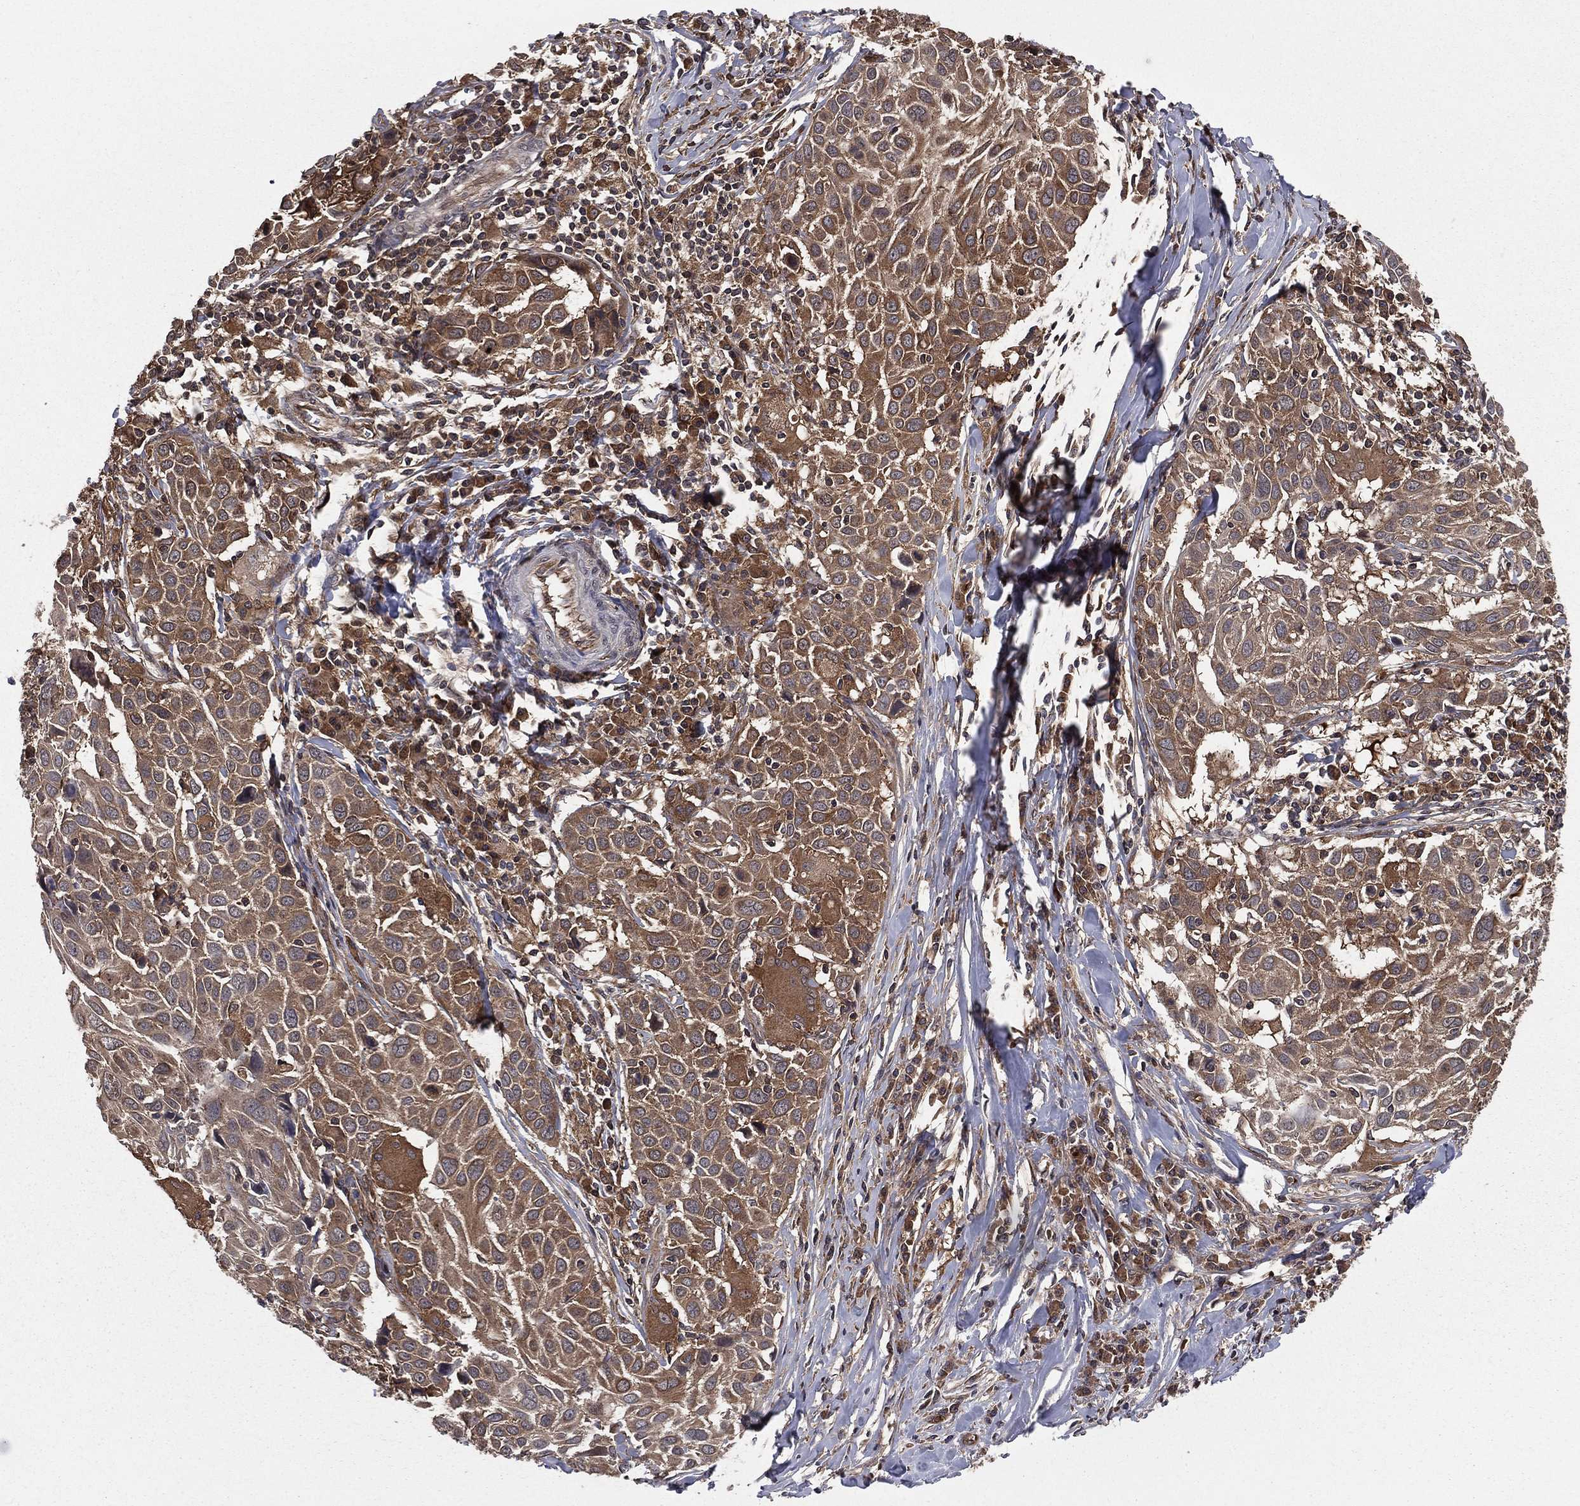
{"staining": {"intensity": "moderate", "quantity": ">75%", "location": "cytoplasmic/membranous"}, "tissue": "lung cancer", "cell_type": "Tumor cells", "image_type": "cancer", "snomed": [{"axis": "morphology", "description": "Squamous cell carcinoma, NOS"}, {"axis": "topography", "description": "Lung"}], "caption": "Human lung cancer (squamous cell carcinoma) stained with a brown dye displays moderate cytoplasmic/membranous positive staining in approximately >75% of tumor cells.", "gene": "CERT1", "patient": {"sex": "male", "age": 57}}